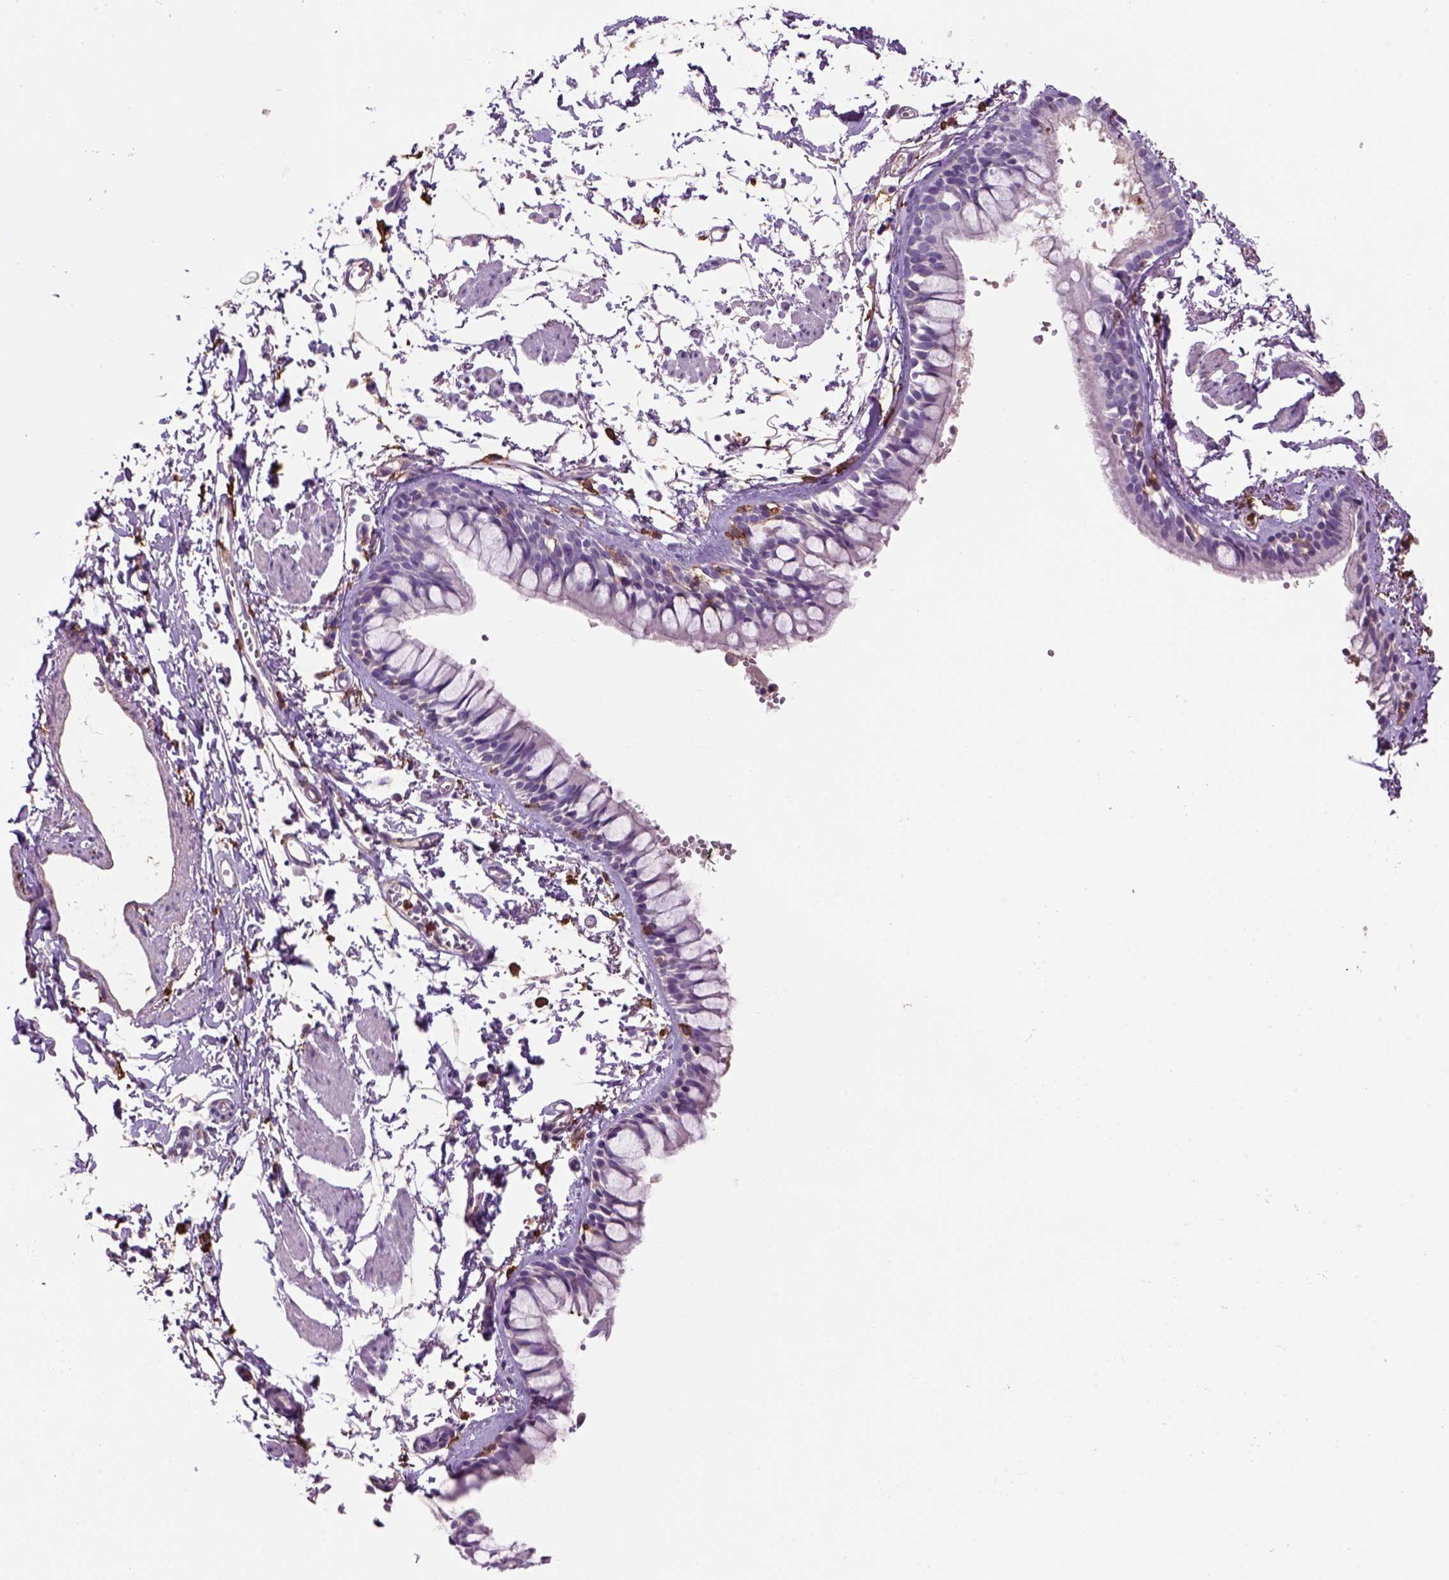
{"staining": {"intensity": "negative", "quantity": "none", "location": "none"}, "tissue": "bronchus", "cell_type": "Respiratory epithelial cells", "image_type": "normal", "snomed": [{"axis": "morphology", "description": "Normal tissue, NOS"}, {"axis": "topography", "description": "Cartilage tissue"}, {"axis": "topography", "description": "Bronchus"}], "caption": "High magnification brightfield microscopy of benign bronchus stained with DAB (brown) and counterstained with hematoxylin (blue): respiratory epithelial cells show no significant expression. (Stains: DAB immunohistochemistry (IHC) with hematoxylin counter stain, Microscopy: brightfield microscopy at high magnification).", "gene": "CD14", "patient": {"sex": "female", "age": 59}}